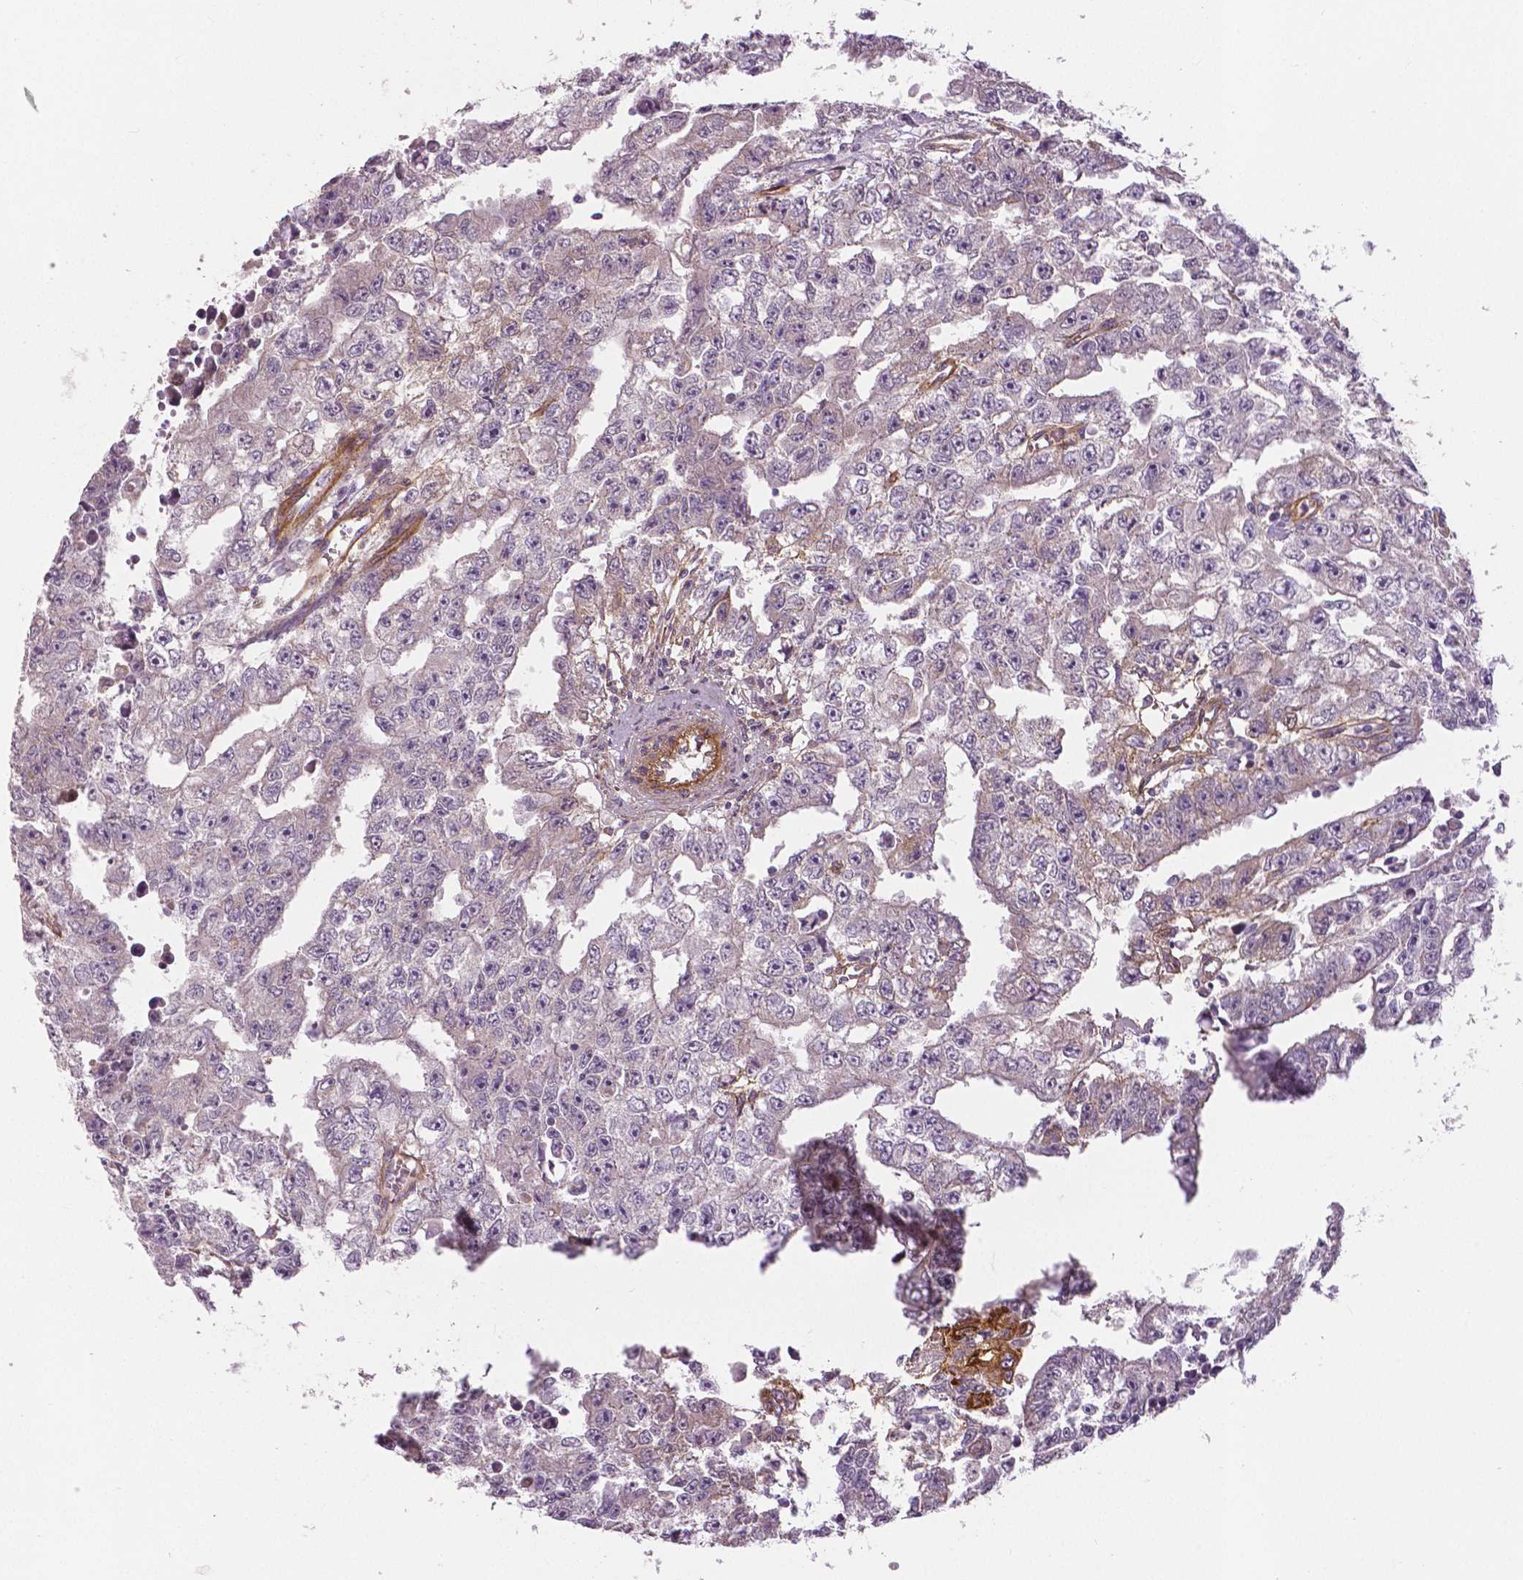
{"staining": {"intensity": "weak", "quantity": "<25%", "location": "cytoplasmic/membranous"}, "tissue": "testis cancer", "cell_type": "Tumor cells", "image_type": "cancer", "snomed": [{"axis": "morphology", "description": "Carcinoma, Embryonal, NOS"}, {"axis": "morphology", "description": "Teratoma, malignant, NOS"}, {"axis": "topography", "description": "Testis"}], "caption": "High power microscopy micrograph of an immunohistochemistry (IHC) image of testis teratoma (malignant), revealing no significant expression in tumor cells.", "gene": "FLT1", "patient": {"sex": "male", "age": 24}}